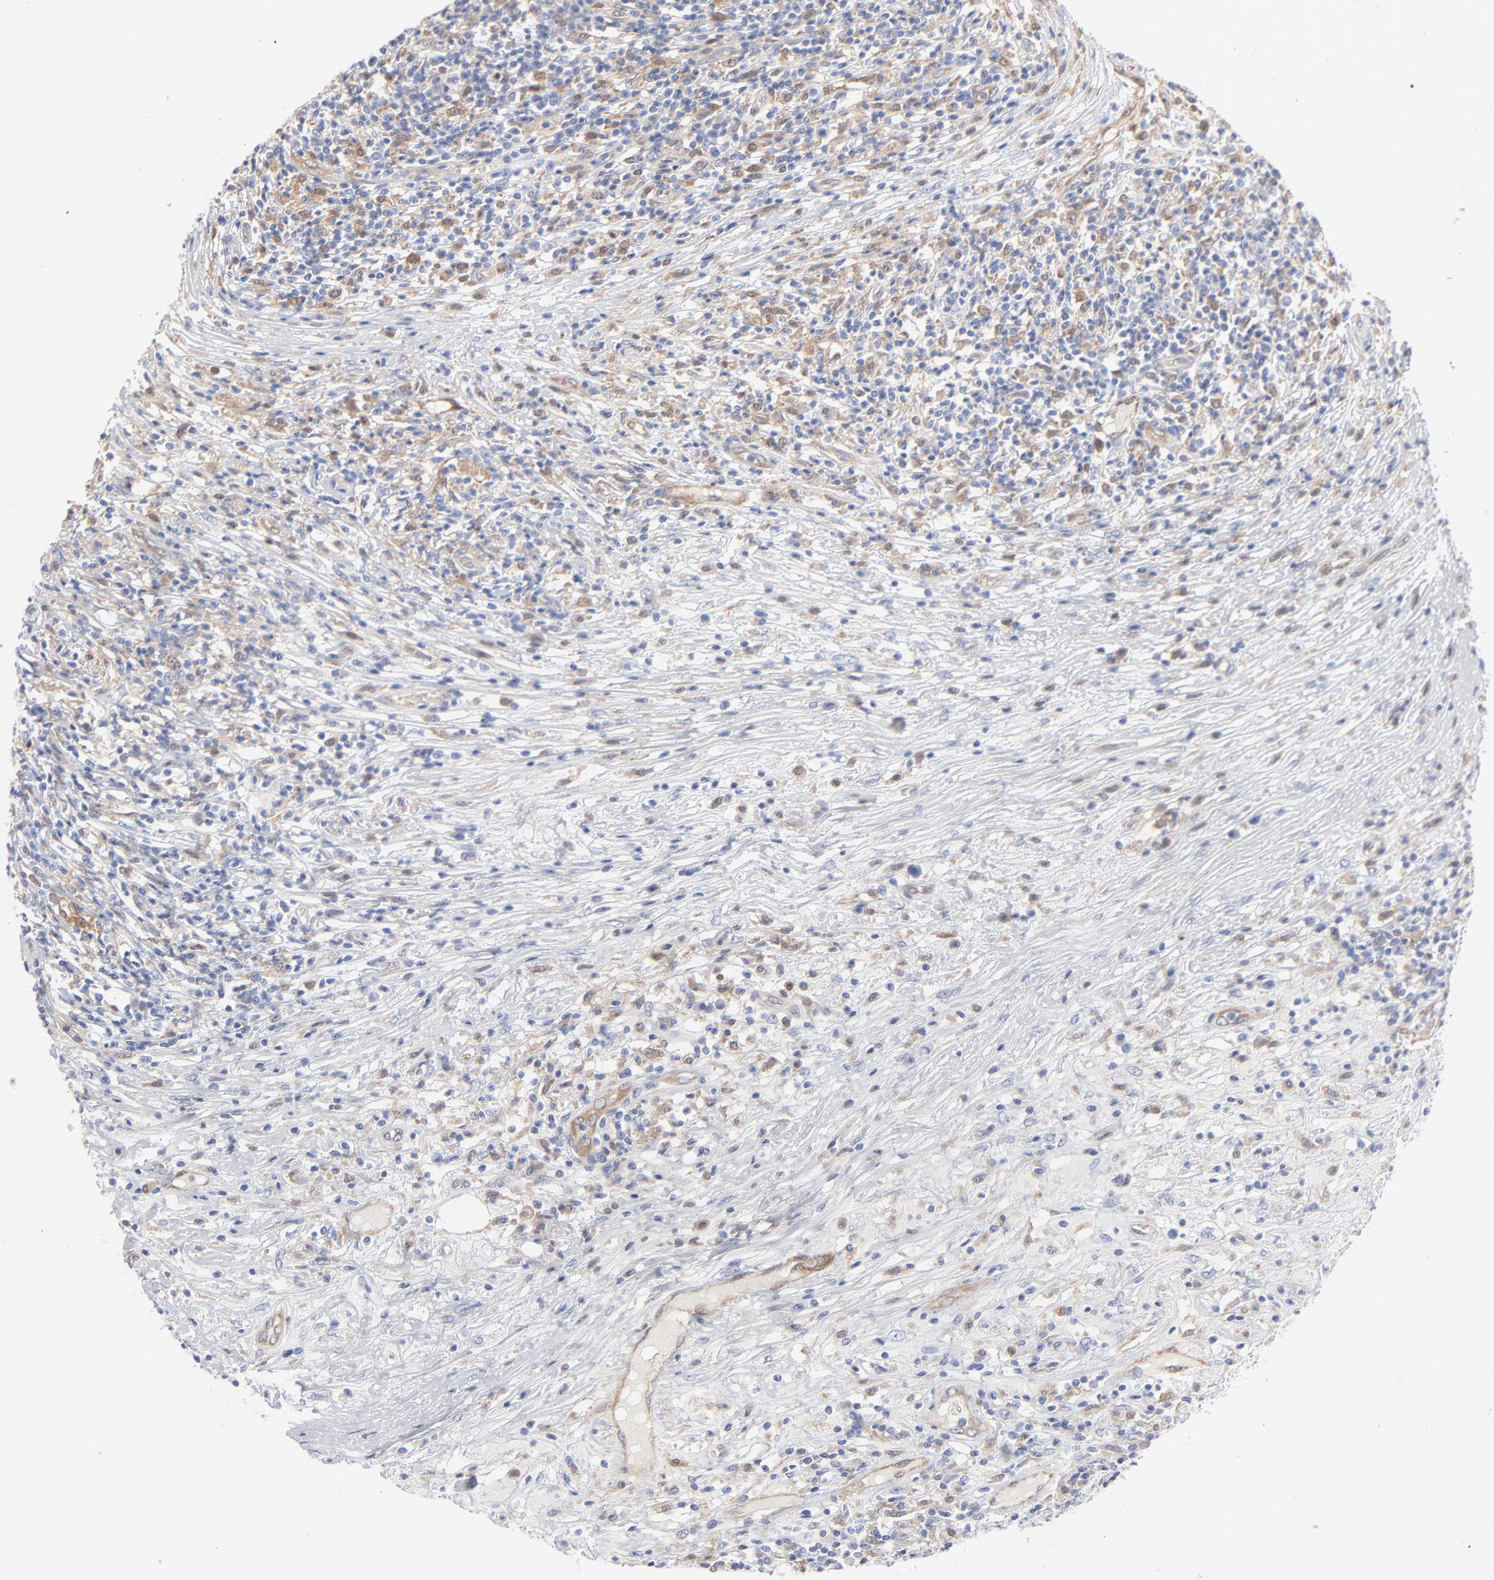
{"staining": {"intensity": "negative", "quantity": "none", "location": "none"}, "tissue": "lymphoma", "cell_type": "Tumor cells", "image_type": "cancer", "snomed": [{"axis": "morphology", "description": "Malignant lymphoma, non-Hodgkin's type, High grade"}, {"axis": "topography", "description": "Lymph node"}], "caption": "IHC of human malignant lymphoma, non-Hodgkin's type (high-grade) demonstrates no expression in tumor cells. The staining was performed using DAB (3,3'-diaminobenzidine) to visualize the protein expression in brown, while the nuclei were stained in blue with hematoxylin (Magnification: 20x).", "gene": "ARRB1", "patient": {"sex": "female", "age": 84}}